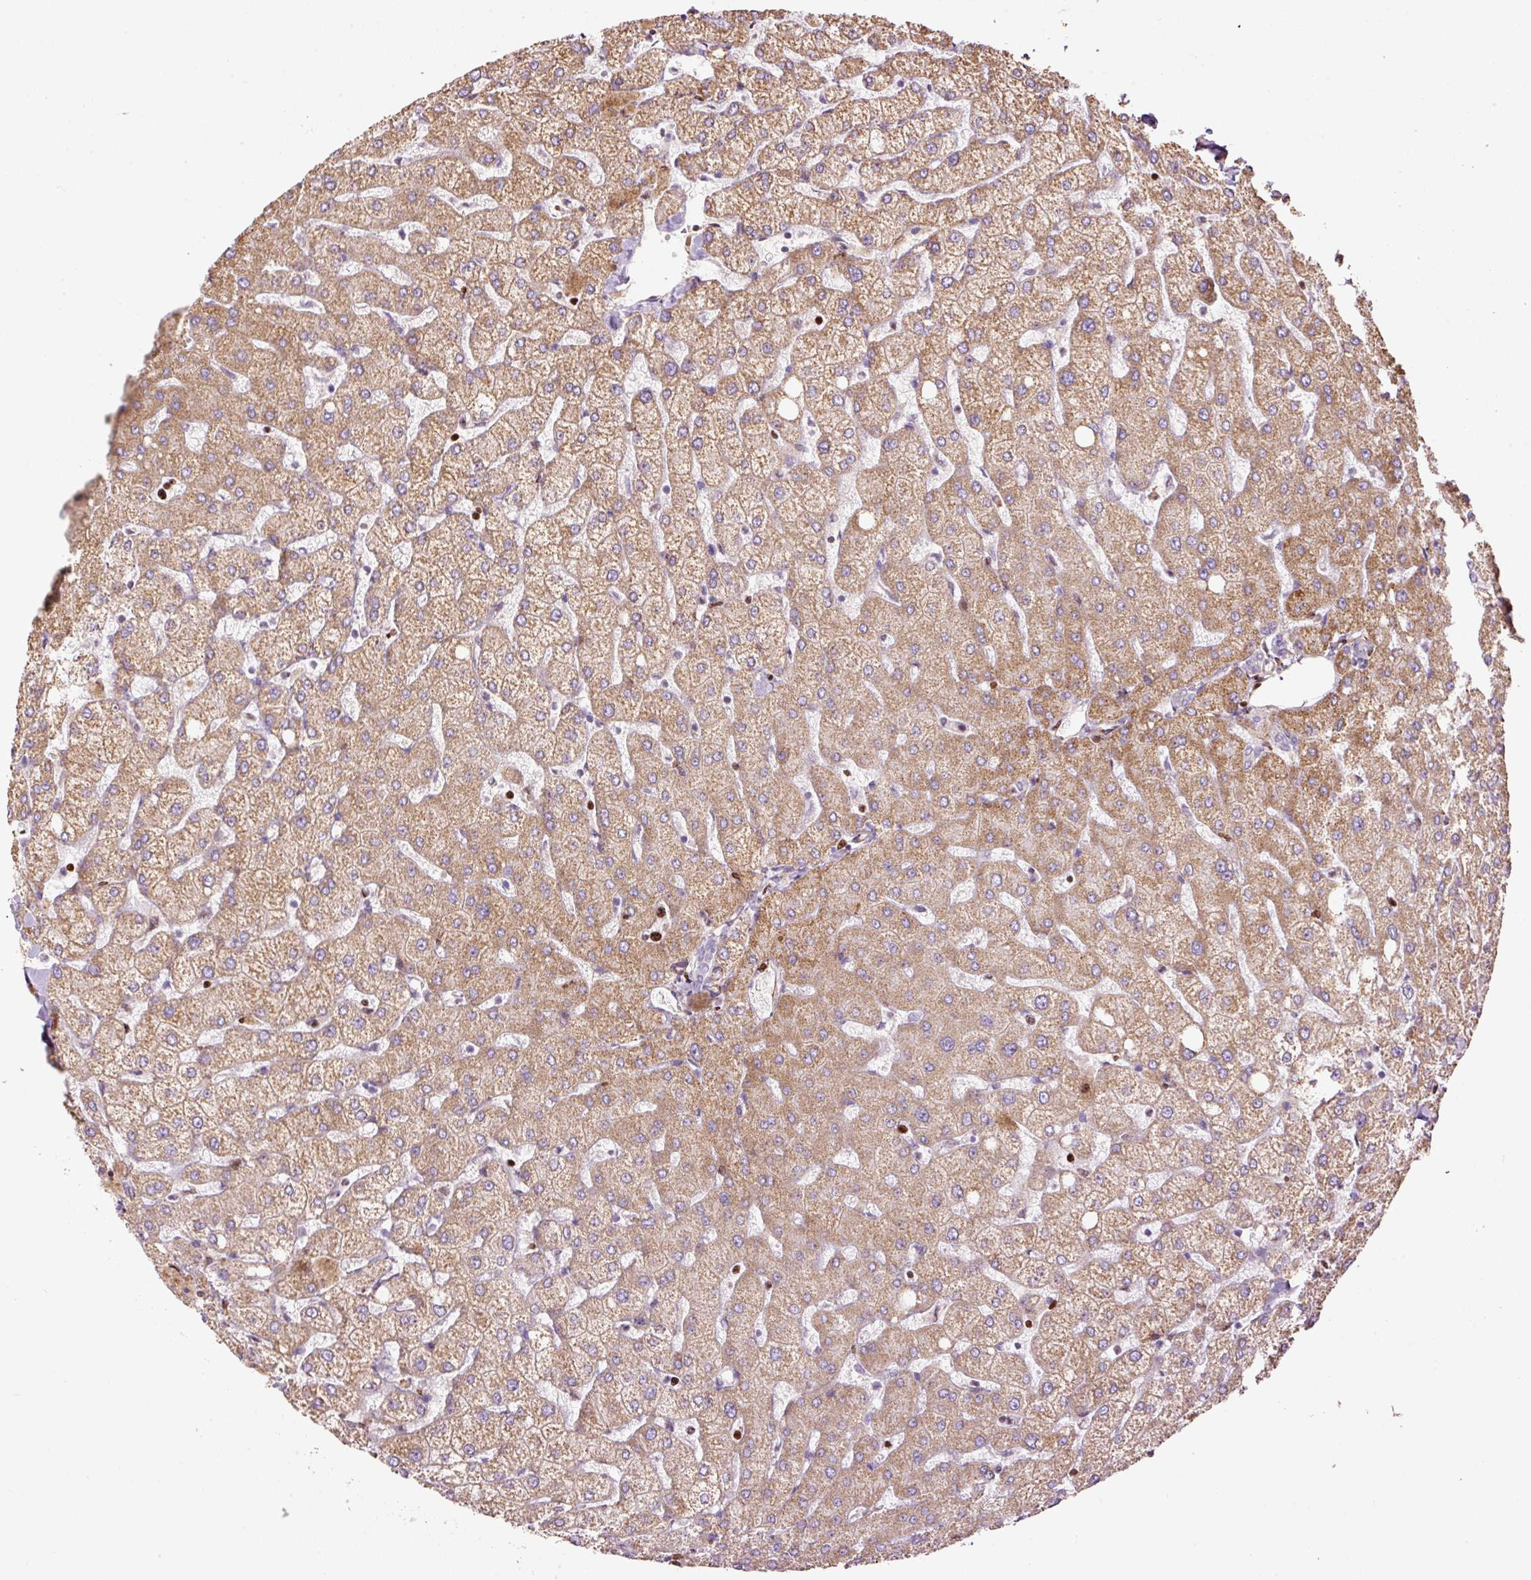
{"staining": {"intensity": "negative", "quantity": "none", "location": "none"}, "tissue": "liver", "cell_type": "Cholangiocytes", "image_type": "normal", "snomed": [{"axis": "morphology", "description": "Normal tissue, NOS"}, {"axis": "topography", "description": "Liver"}], "caption": "IHC histopathology image of benign liver stained for a protein (brown), which exhibits no positivity in cholangiocytes. Brightfield microscopy of immunohistochemistry stained with DAB (3,3'-diaminobenzidine) (brown) and hematoxylin (blue), captured at high magnification.", "gene": "TMEM8B", "patient": {"sex": "female", "age": 54}}